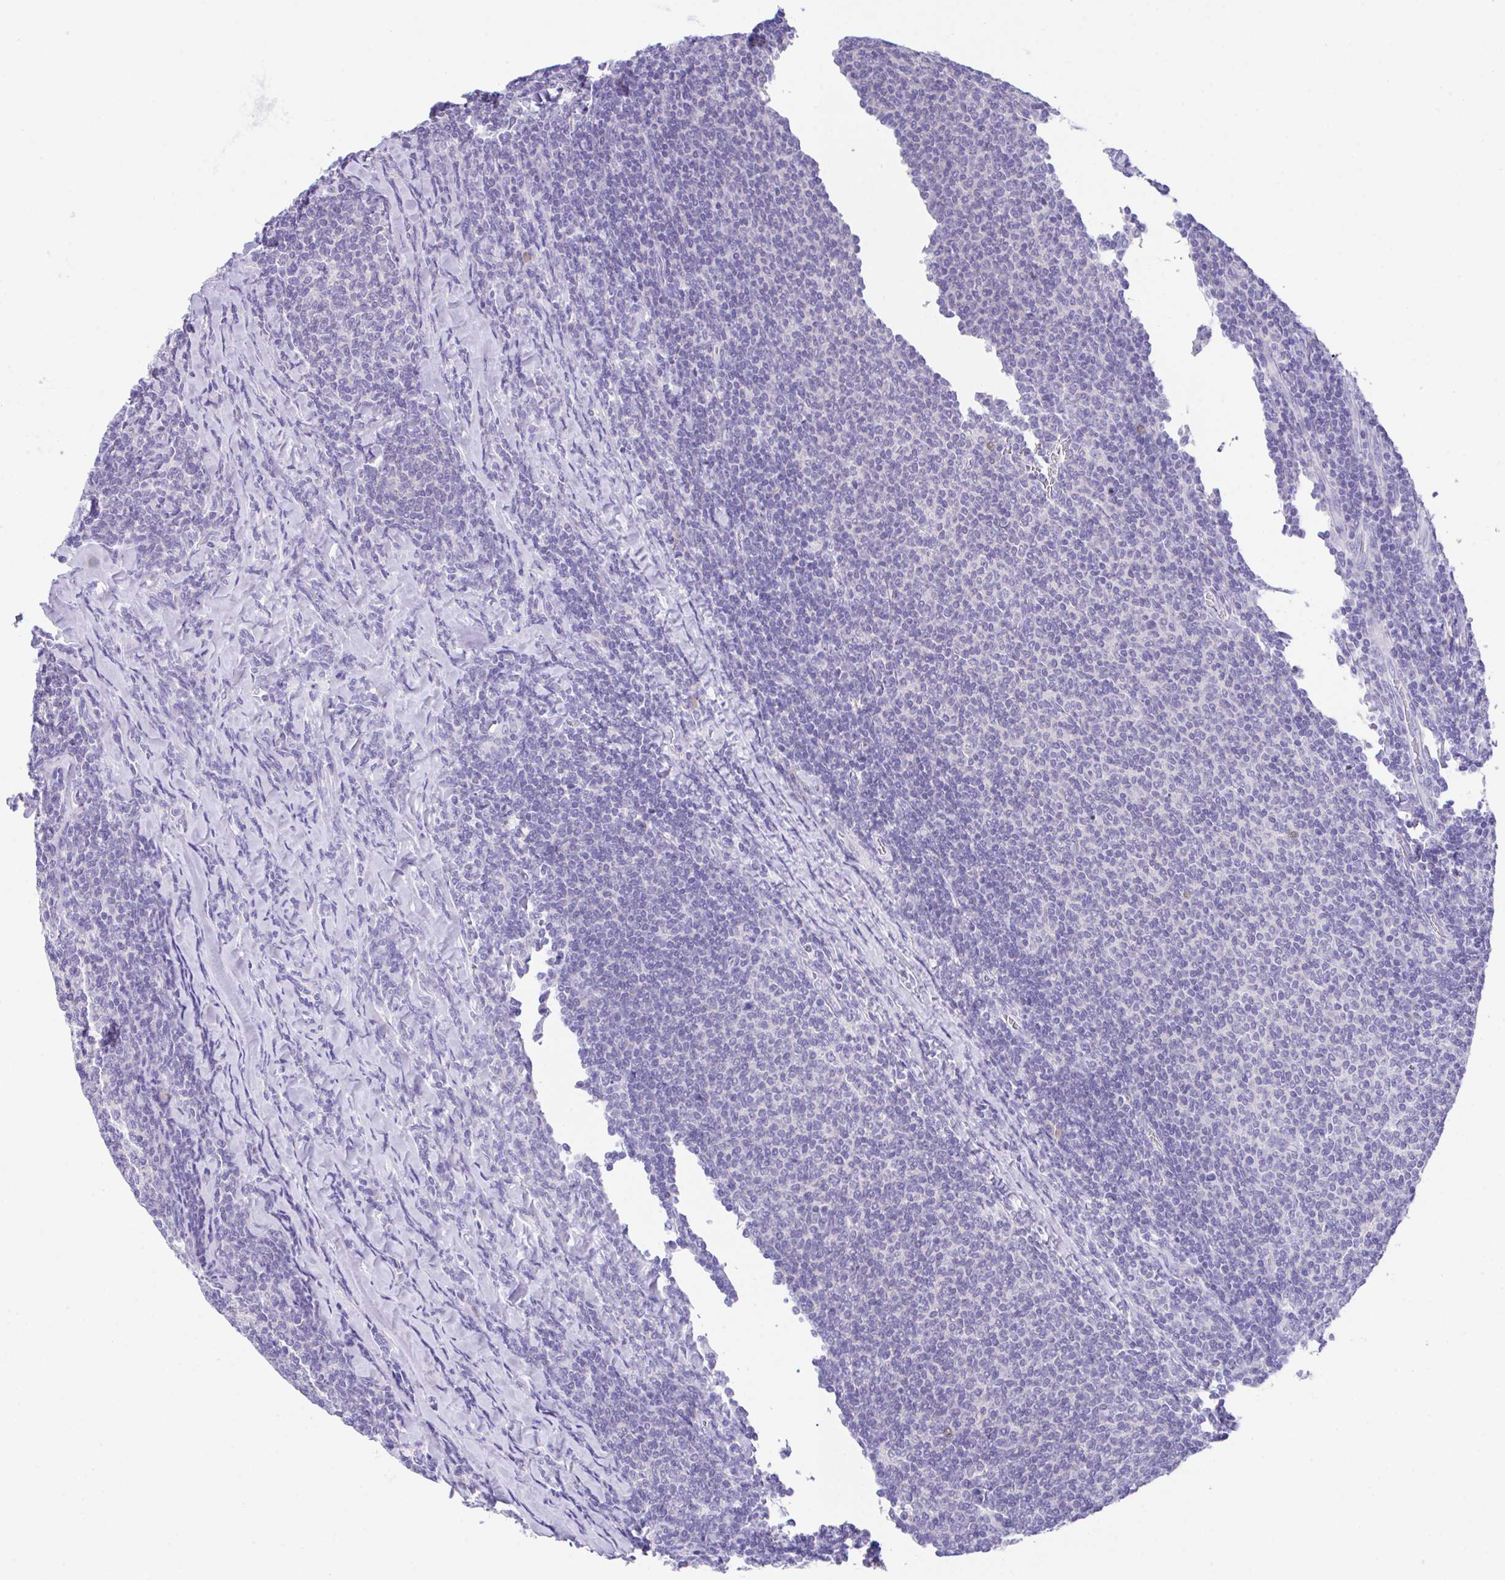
{"staining": {"intensity": "negative", "quantity": "none", "location": "none"}, "tissue": "lymphoma", "cell_type": "Tumor cells", "image_type": "cancer", "snomed": [{"axis": "morphology", "description": "Malignant lymphoma, non-Hodgkin's type, Low grade"}, {"axis": "topography", "description": "Lymph node"}], "caption": "A high-resolution photomicrograph shows IHC staining of lymphoma, which shows no significant expression in tumor cells. (DAB immunohistochemistry with hematoxylin counter stain).", "gene": "HACD4", "patient": {"sex": "male", "age": 52}}